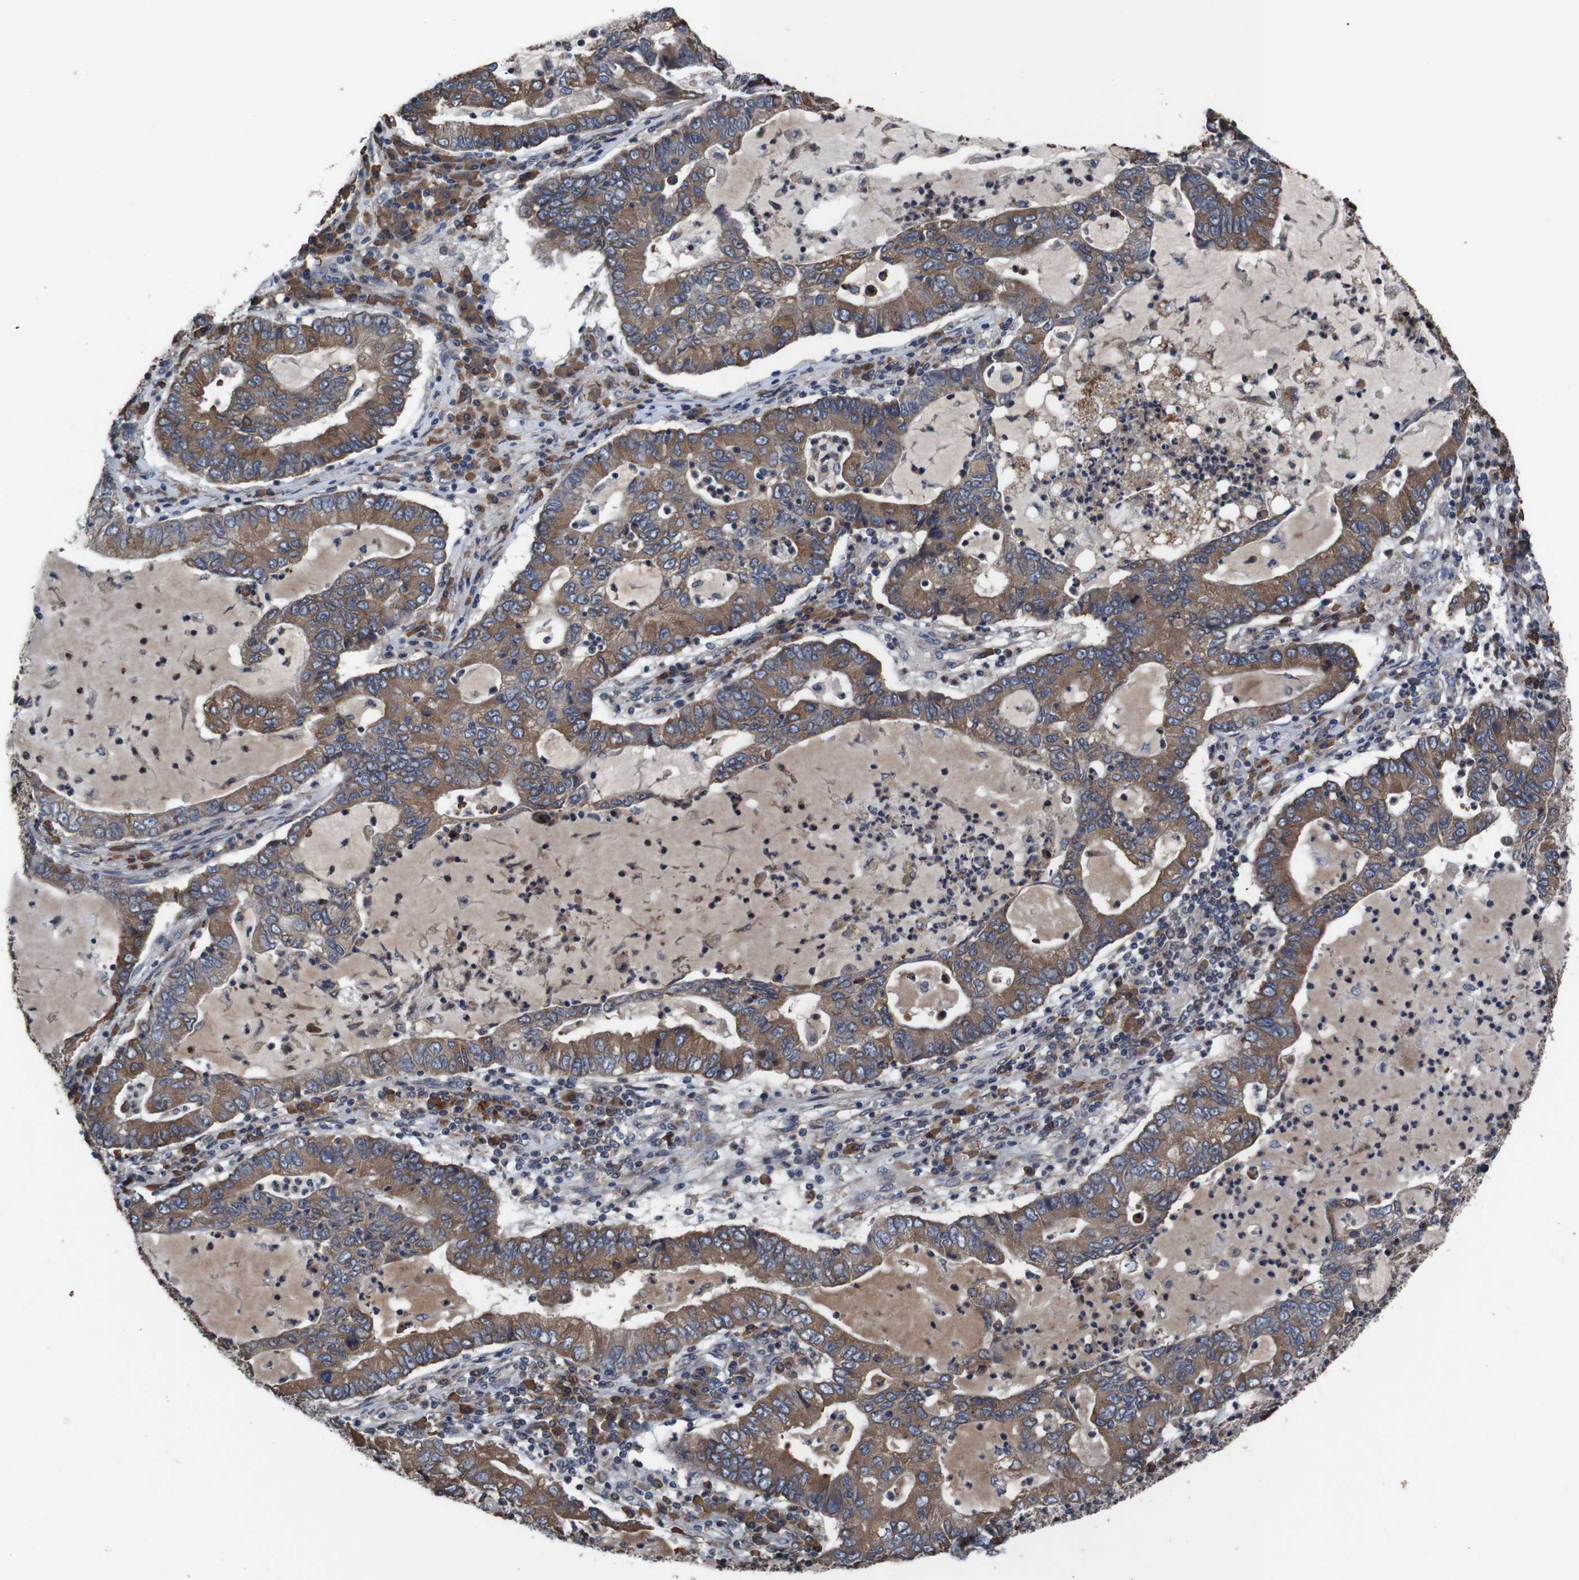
{"staining": {"intensity": "moderate", "quantity": ">75%", "location": "cytoplasmic/membranous"}, "tissue": "lung cancer", "cell_type": "Tumor cells", "image_type": "cancer", "snomed": [{"axis": "morphology", "description": "Adenocarcinoma, NOS"}, {"axis": "topography", "description": "Lung"}], "caption": "IHC histopathology image of neoplastic tissue: human lung cancer stained using immunohistochemistry displays medium levels of moderate protein expression localized specifically in the cytoplasmic/membranous of tumor cells, appearing as a cytoplasmic/membranous brown color.", "gene": "SIGMAR1", "patient": {"sex": "female", "age": 51}}